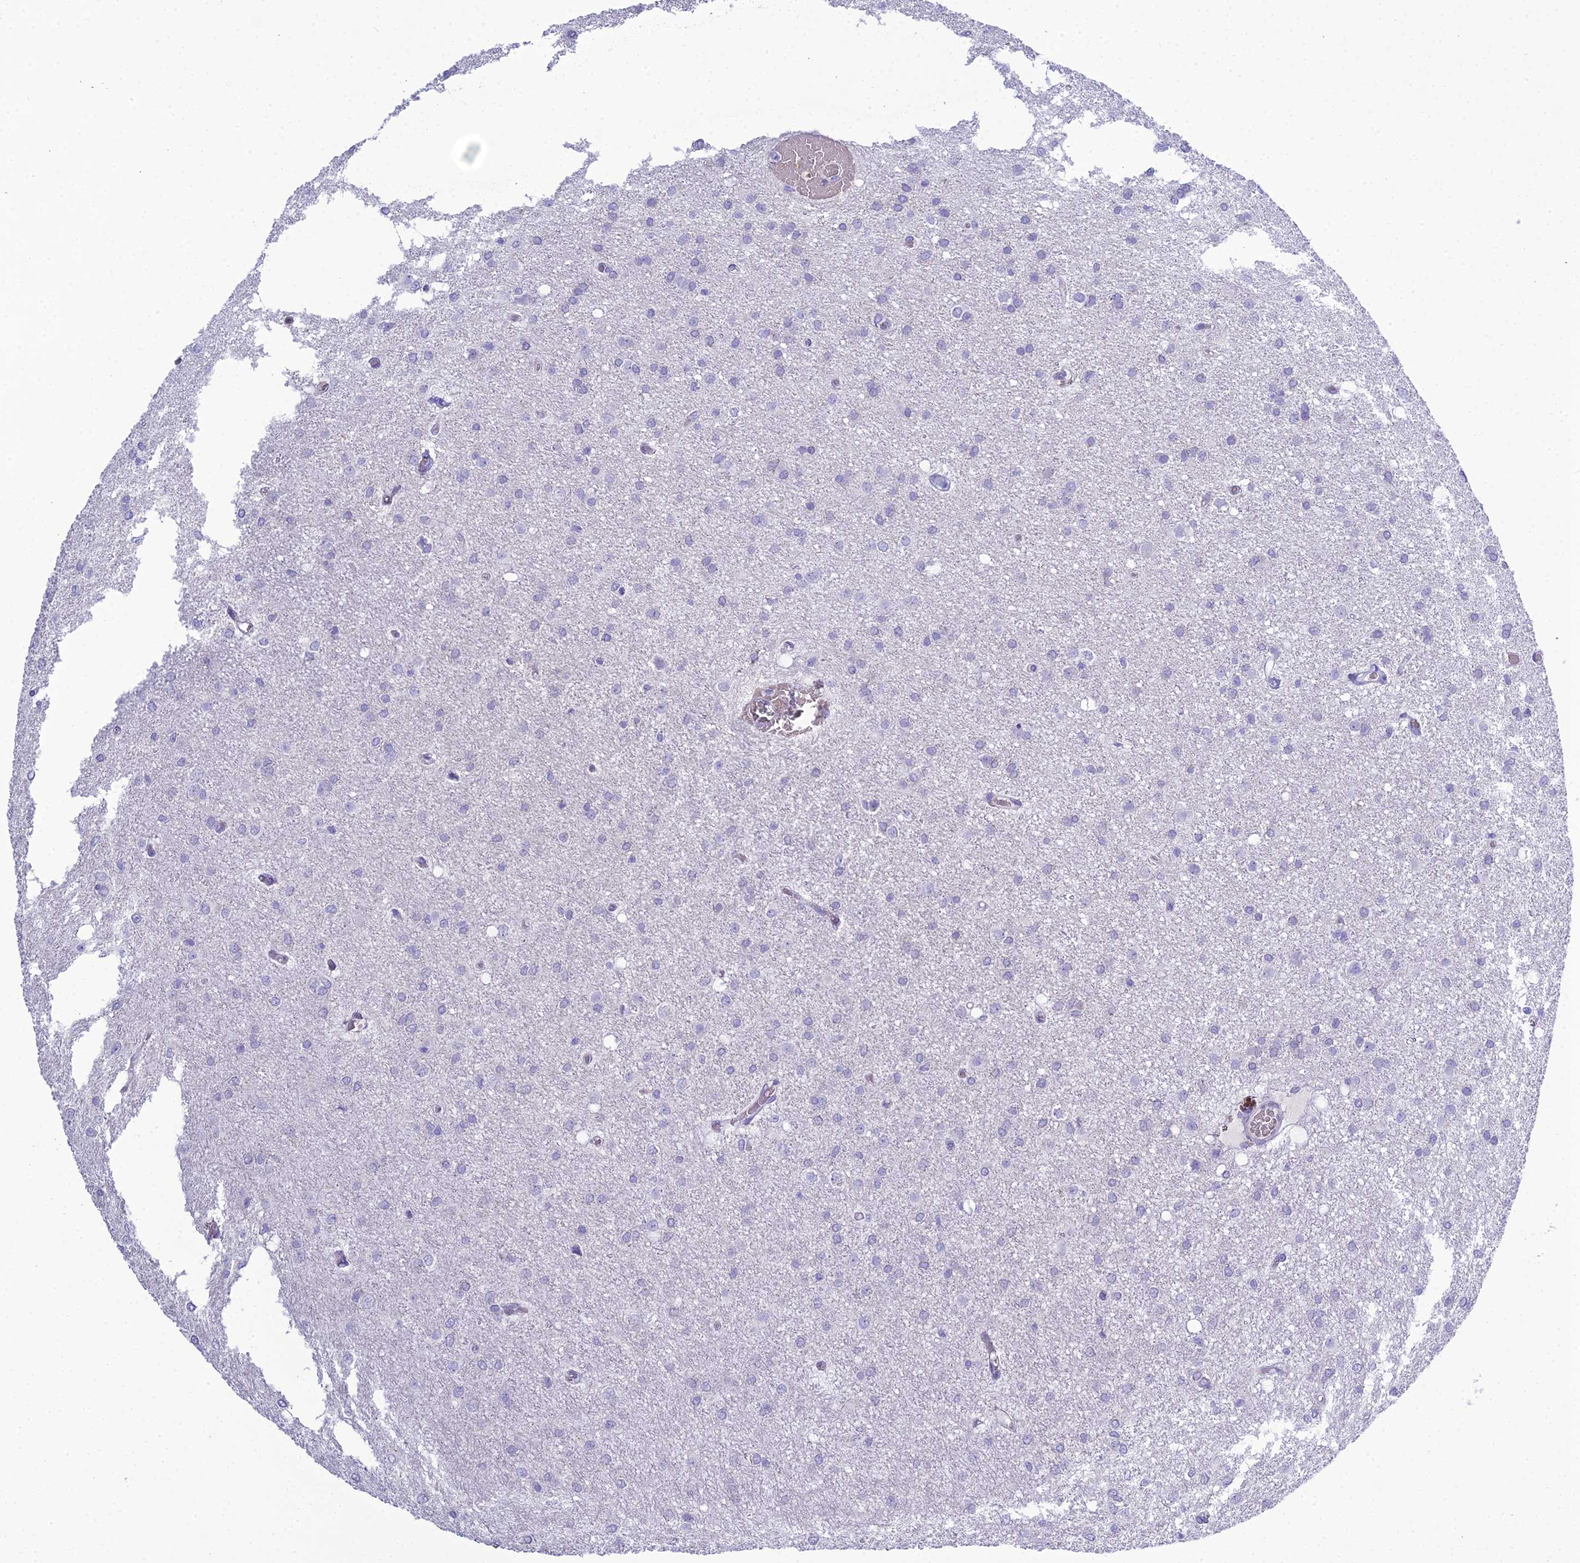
{"staining": {"intensity": "negative", "quantity": "none", "location": "none"}, "tissue": "glioma", "cell_type": "Tumor cells", "image_type": "cancer", "snomed": [{"axis": "morphology", "description": "Glioma, malignant, High grade"}, {"axis": "topography", "description": "Brain"}], "caption": "Glioma was stained to show a protein in brown. There is no significant expression in tumor cells. Nuclei are stained in blue.", "gene": "OR1Q1", "patient": {"sex": "female", "age": 50}}